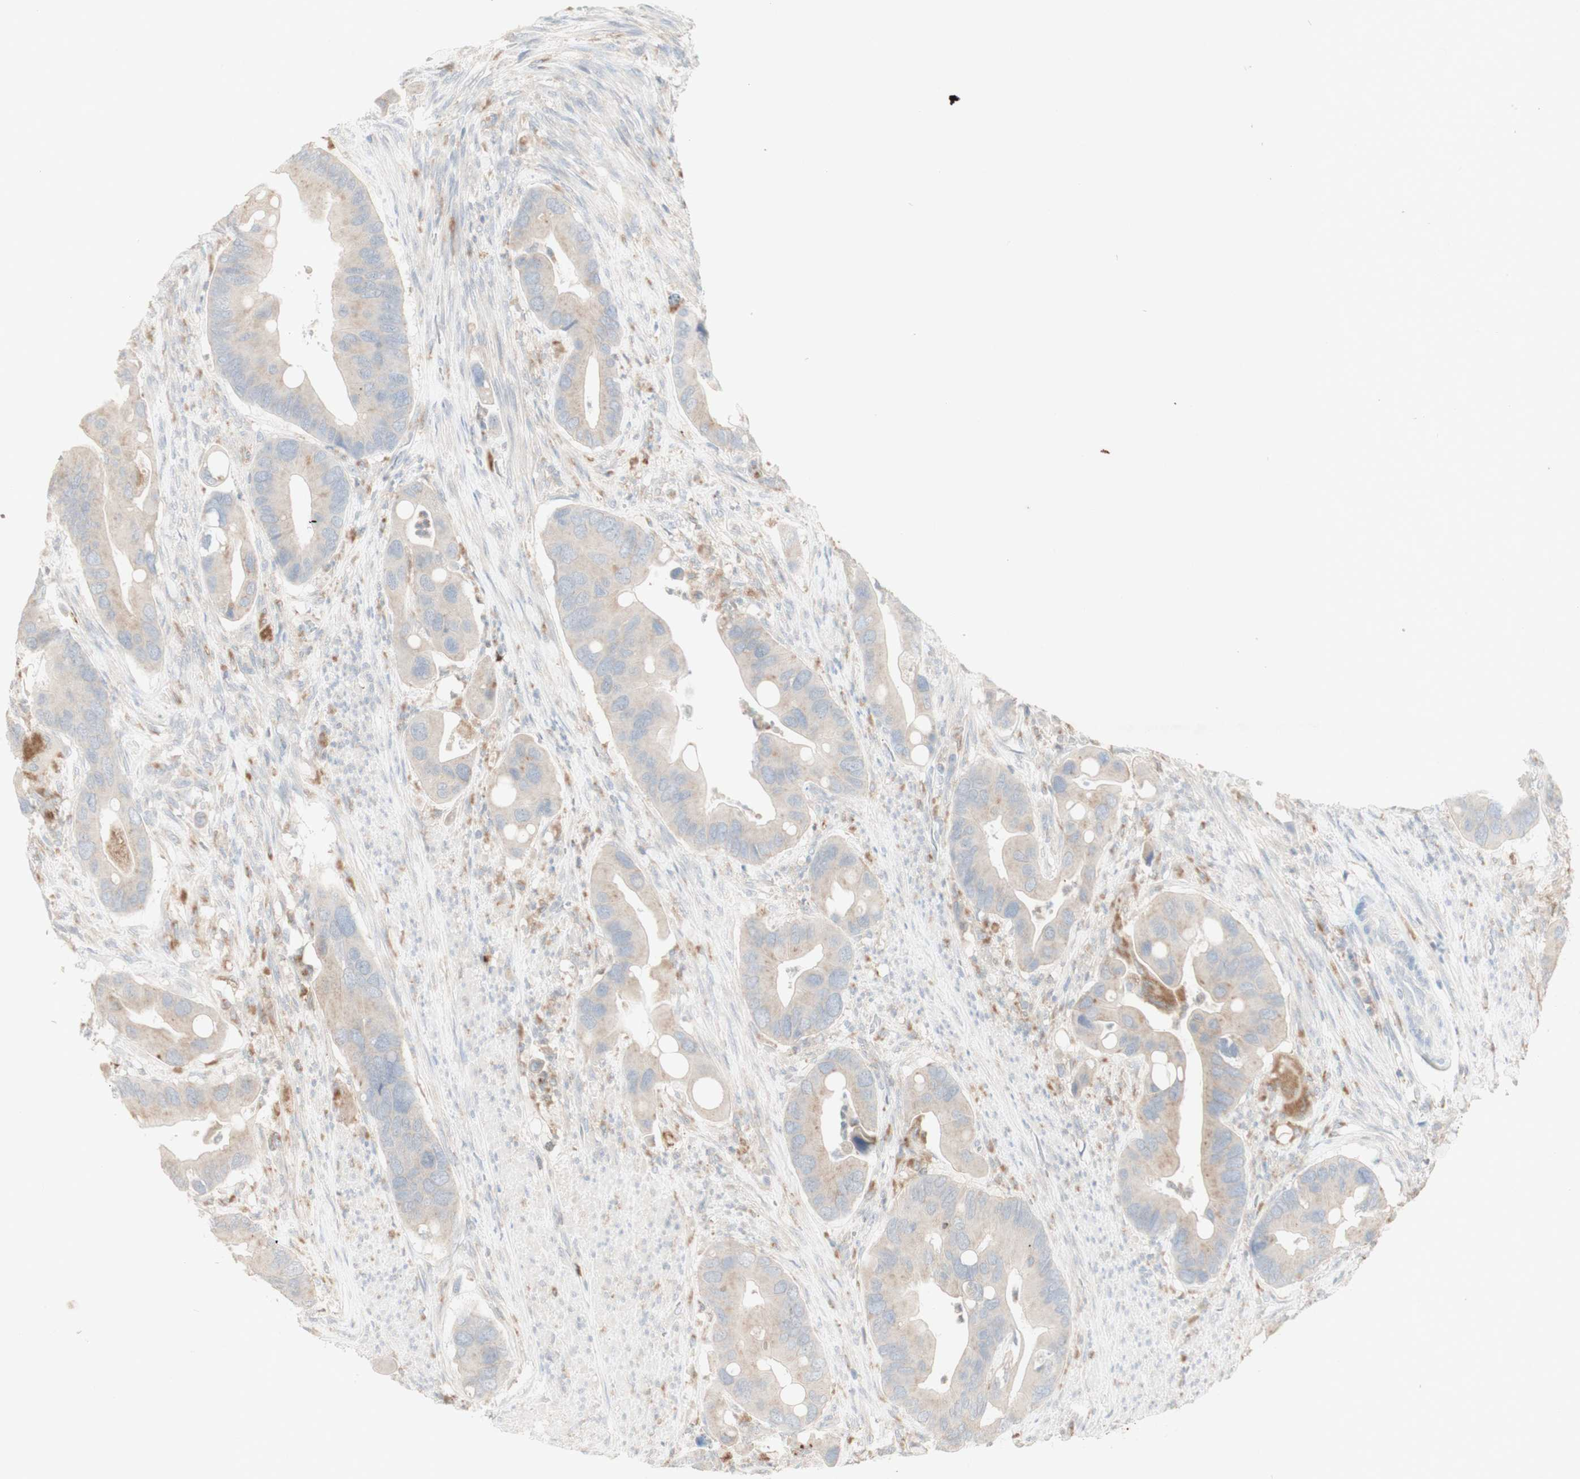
{"staining": {"intensity": "weak", "quantity": "<25%", "location": "cytoplasmic/membranous"}, "tissue": "colorectal cancer", "cell_type": "Tumor cells", "image_type": "cancer", "snomed": [{"axis": "morphology", "description": "Adenocarcinoma, NOS"}, {"axis": "topography", "description": "Rectum"}], "caption": "This image is of adenocarcinoma (colorectal) stained with IHC to label a protein in brown with the nuclei are counter-stained blue. There is no positivity in tumor cells.", "gene": "ATP6V1B1", "patient": {"sex": "female", "age": 57}}